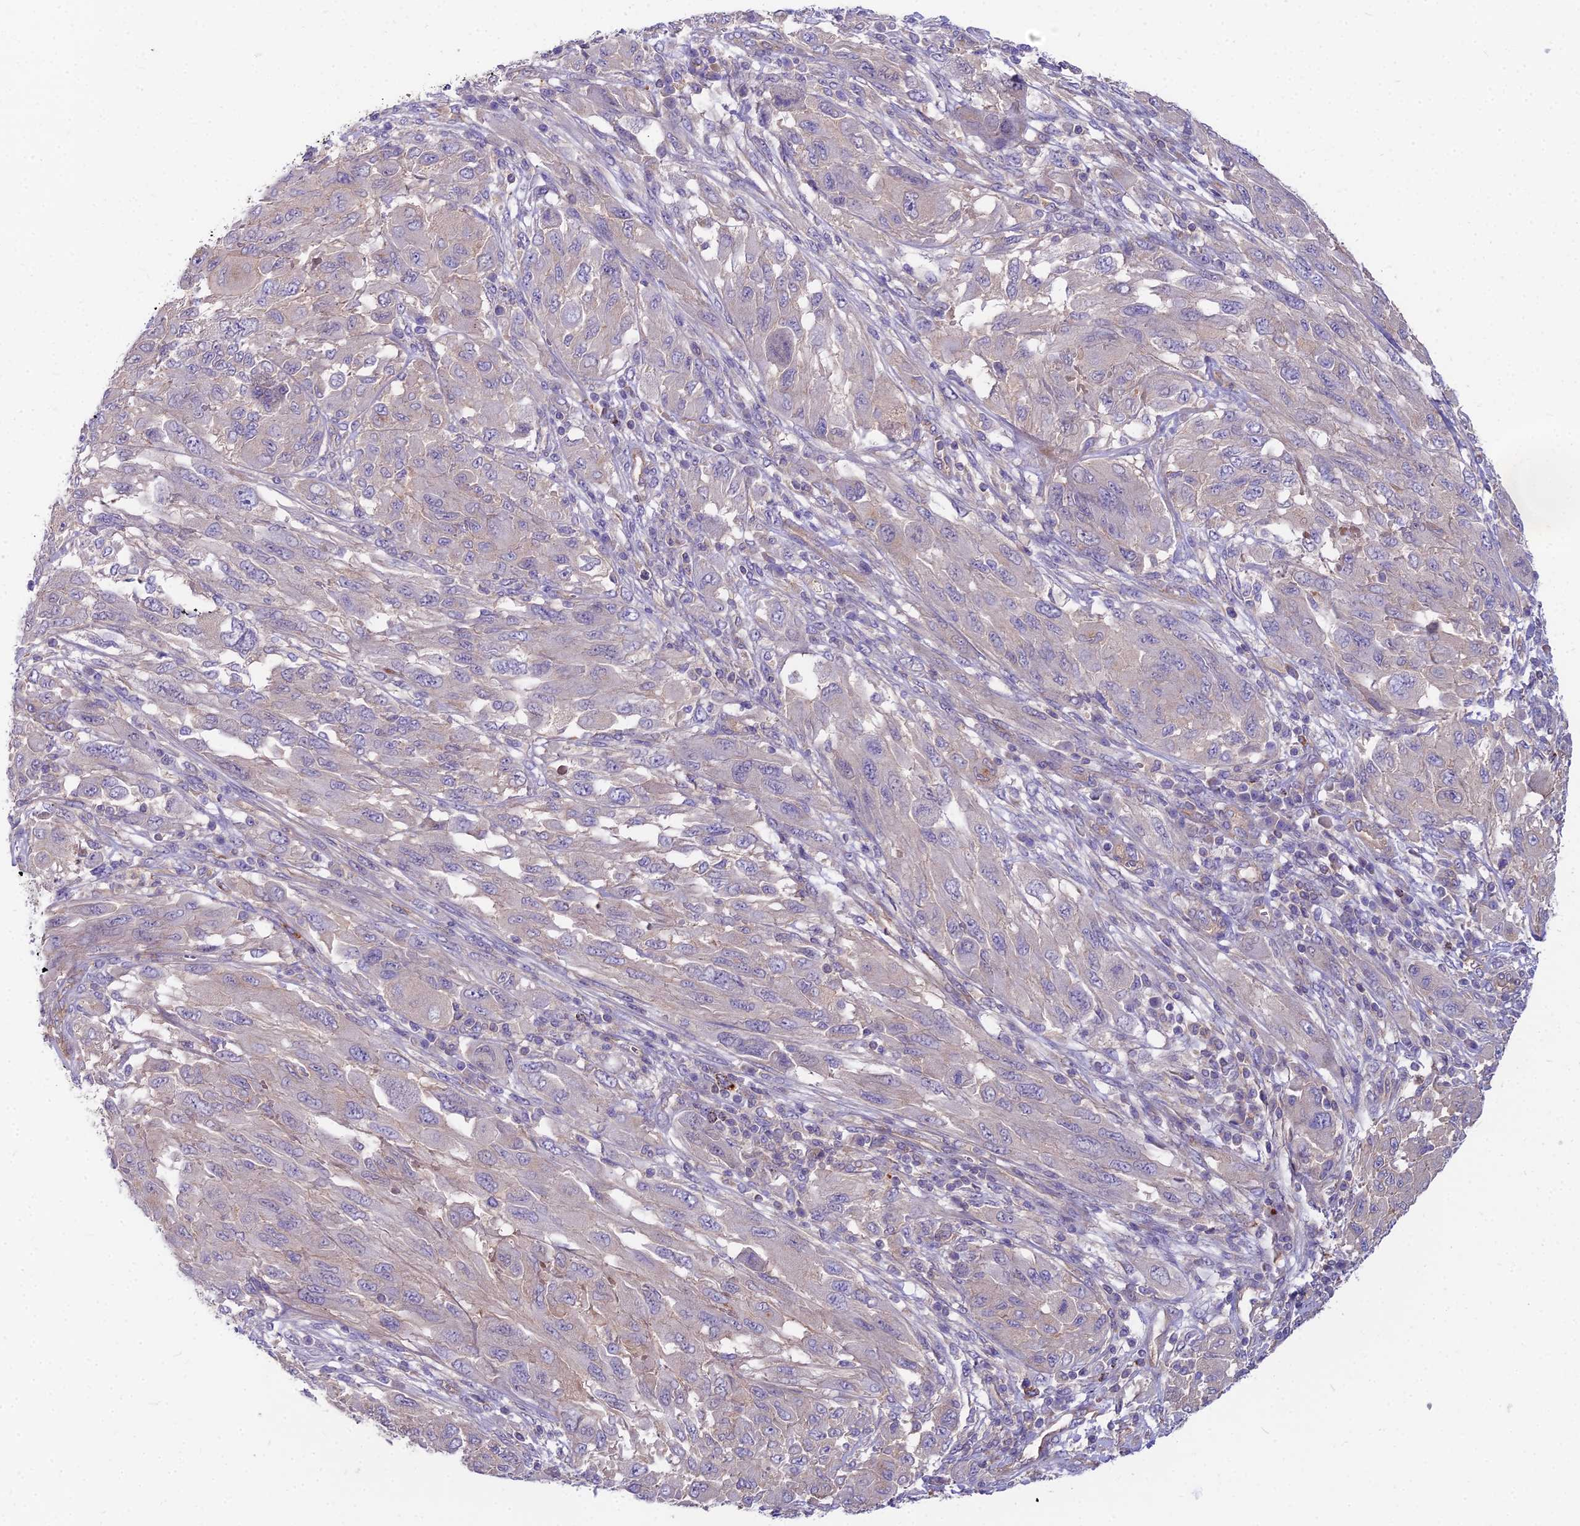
{"staining": {"intensity": "negative", "quantity": "none", "location": "none"}, "tissue": "melanoma", "cell_type": "Tumor cells", "image_type": "cancer", "snomed": [{"axis": "morphology", "description": "Malignant melanoma, NOS"}, {"axis": "topography", "description": "Skin"}], "caption": "An IHC histopathology image of malignant melanoma is shown. There is no staining in tumor cells of malignant melanoma.", "gene": "HLA-DOA", "patient": {"sex": "female", "age": 91}}